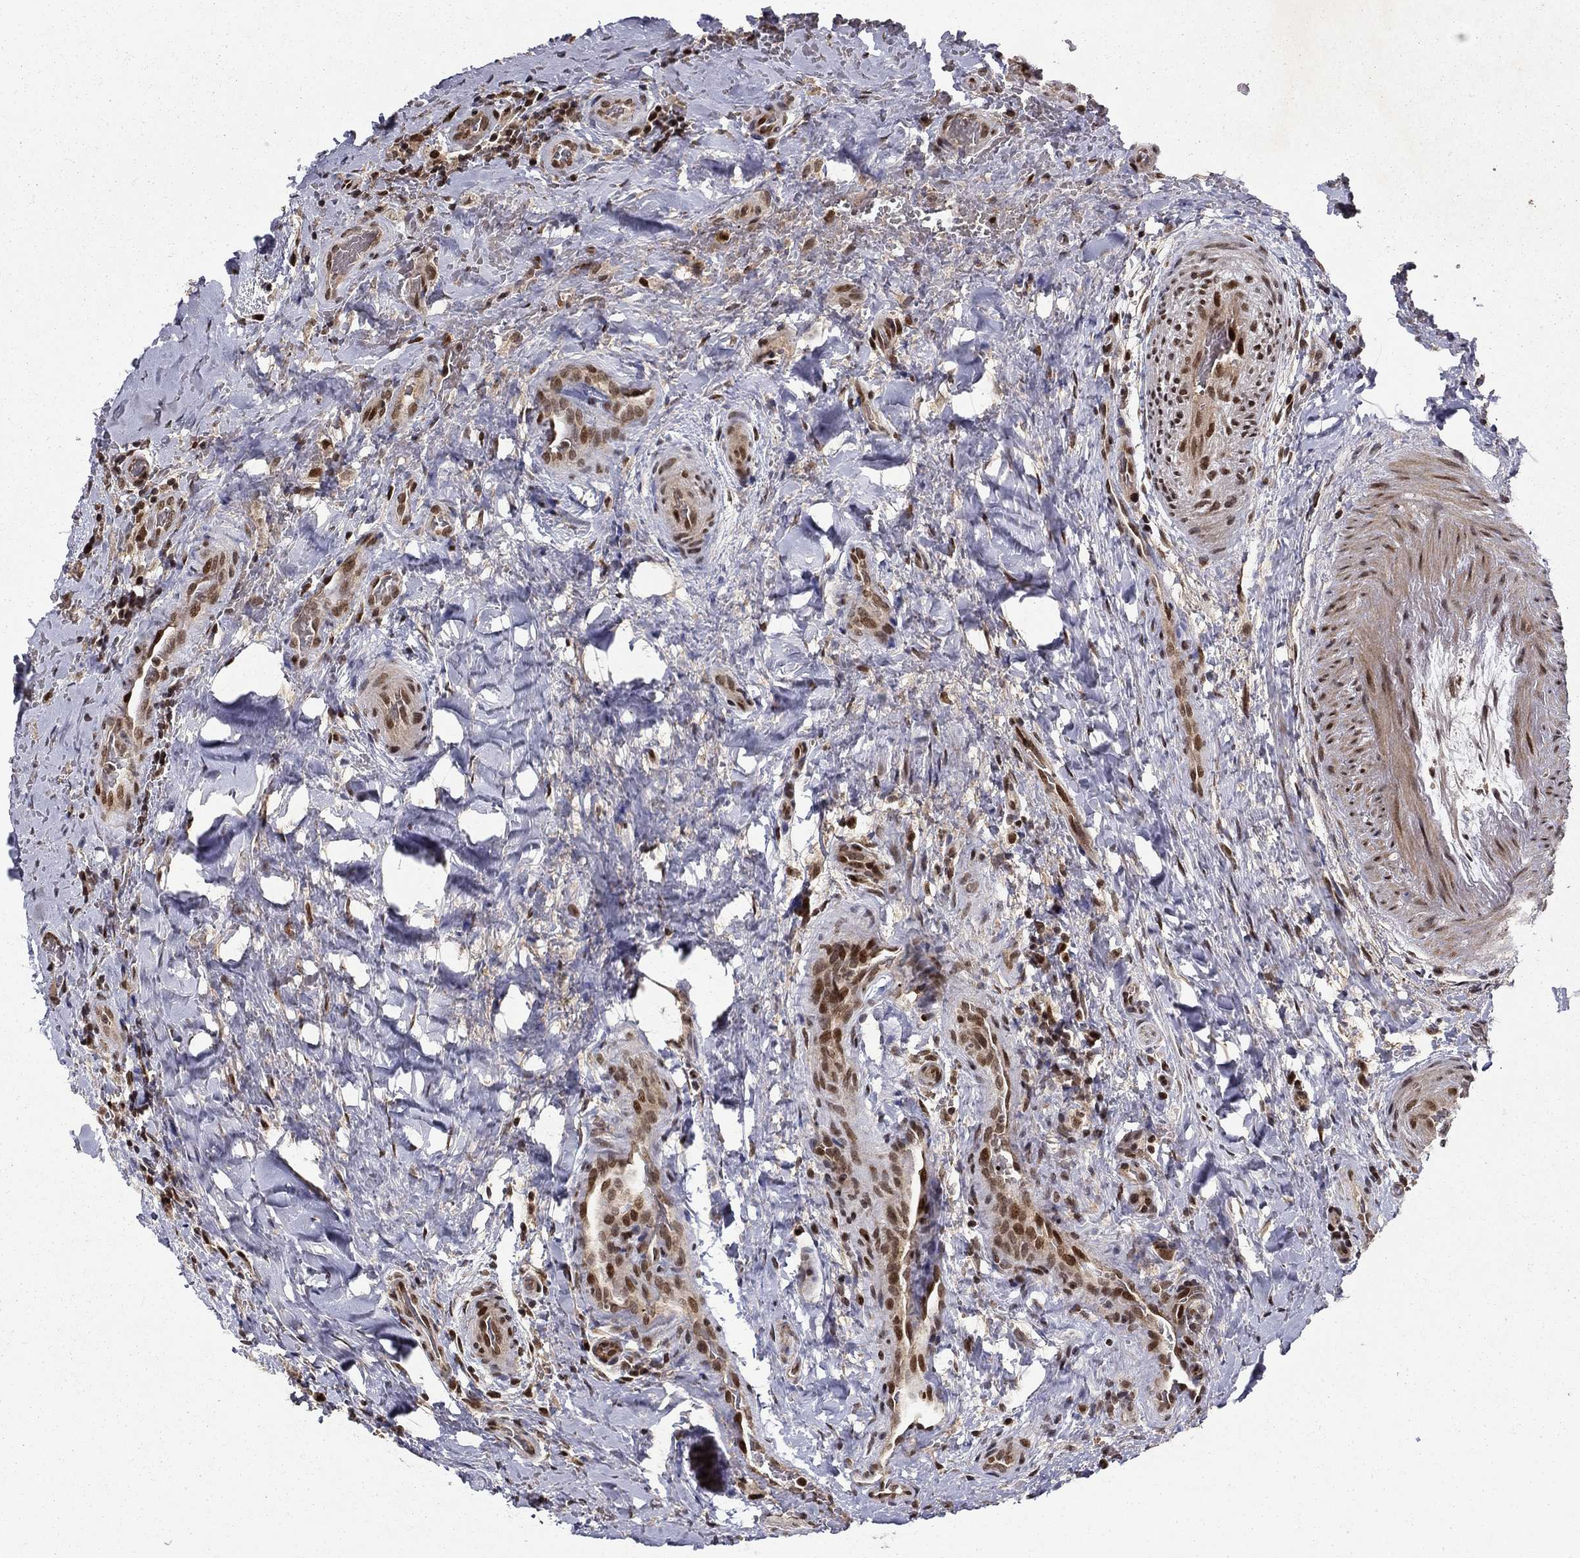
{"staining": {"intensity": "moderate", "quantity": "25%-75%", "location": "nuclear"}, "tissue": "thyroid cancer", "cell_type": "Tumor cells", "image_type": "cancer", "snomed": [{"axis": "morphology", "description": "Papillary adenocarcinoma, NOS"}, {"axis": "topography", "description": "Thyroid gland"}], "caption": "Papillary adenocarcinoma (thyroid) stained with DAB (3,3'-diaminobenzidine) IHC exhibits medium levels of moderate nuclear staining in approximately 25%-75% of tumor cells. The staining was performed using DAB (3,3'-diaminobenzidine) to visualize the protein expression in brown, while the nuclei were stained in blue with hematoxylin (Magnification: 20x).", "gene": "CDCA7L", "patient": {"sex": "male", "age": 61}}